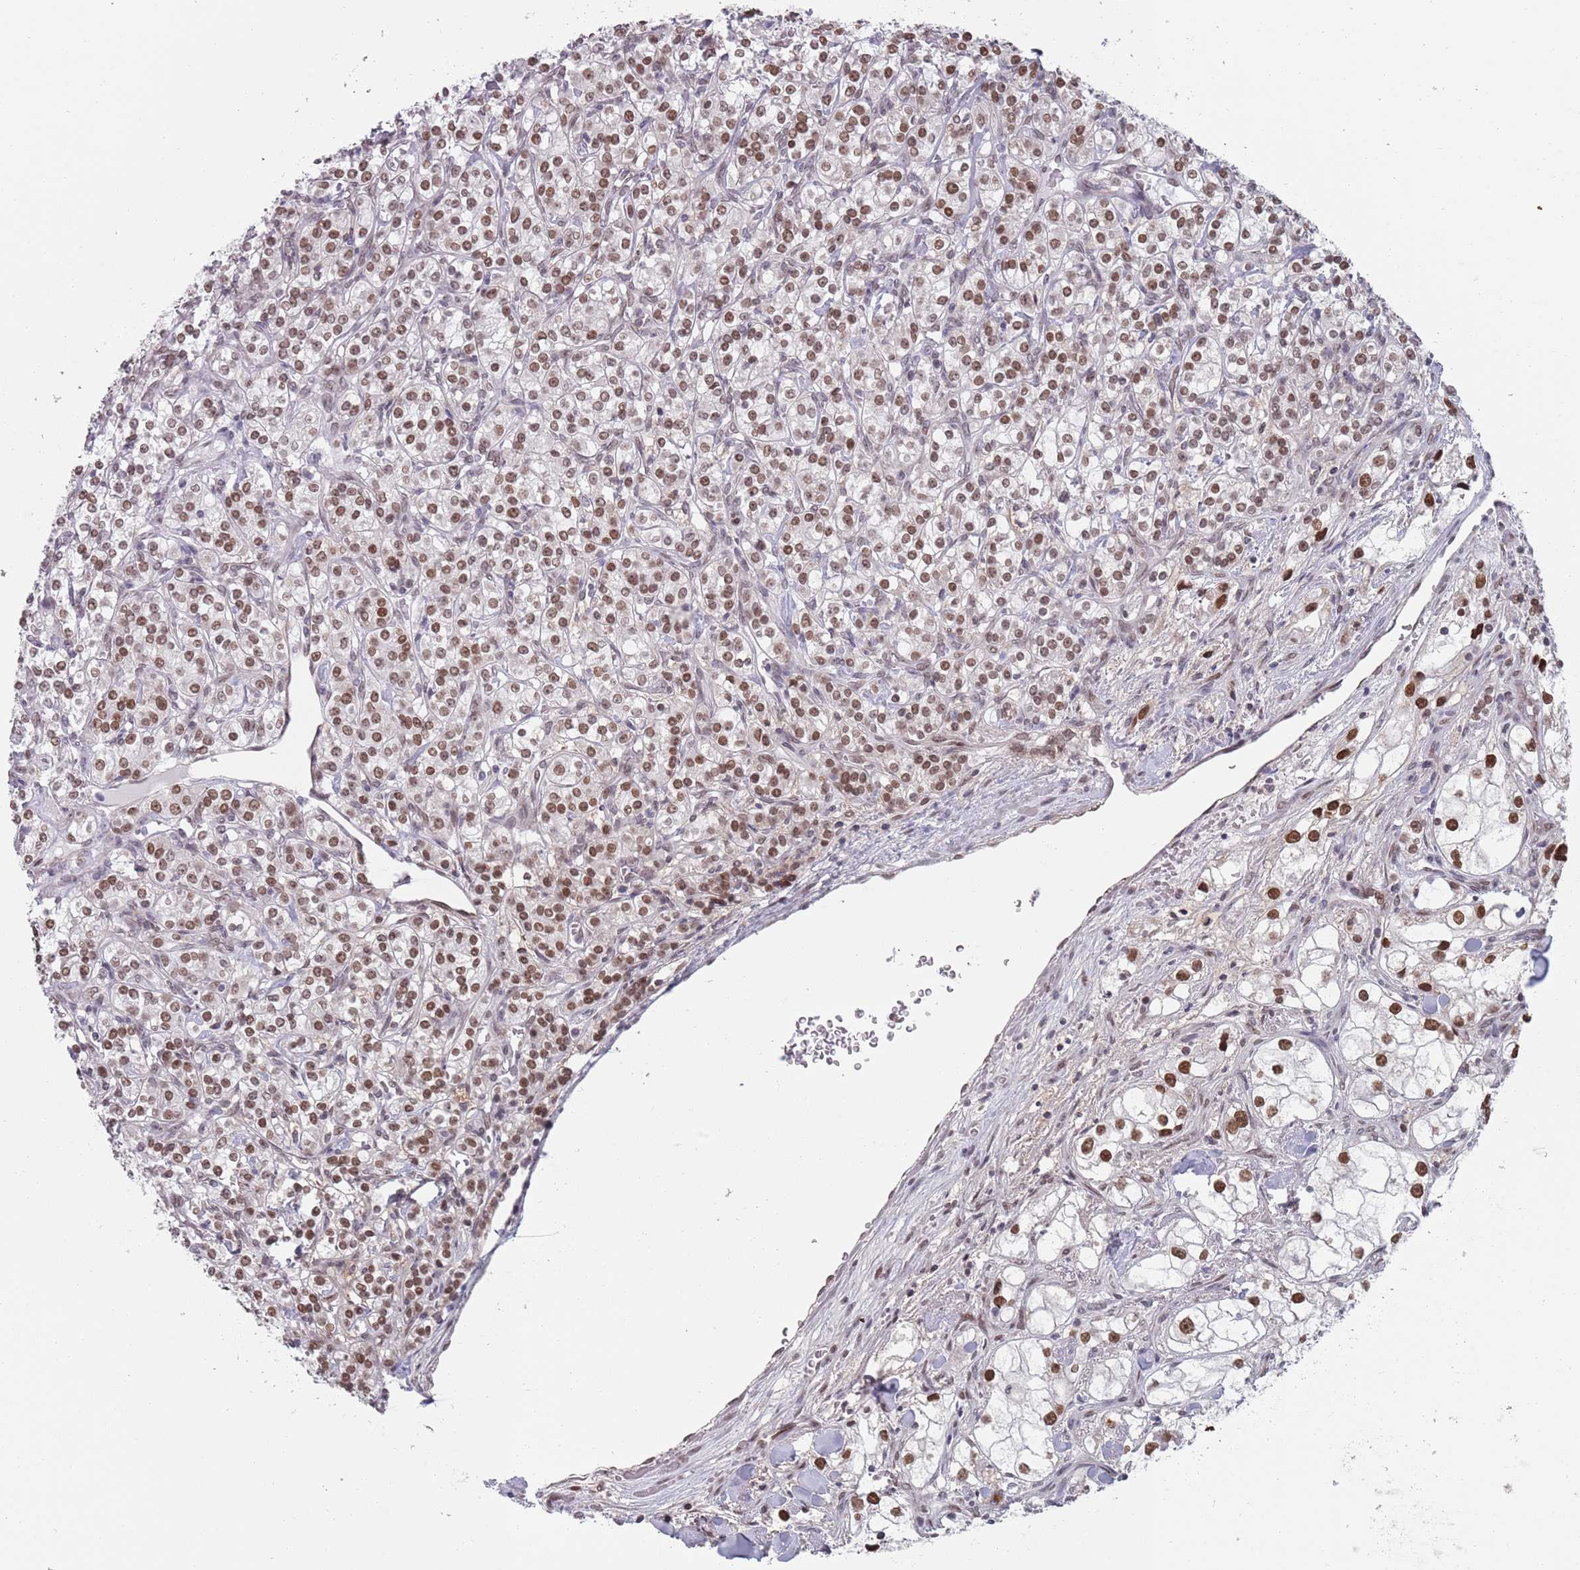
{"staining": {"intensity": "moderate", "quantity": ">75%", "location": "nuclear"}, "tissue": "renal cancer", "cell_type": "Tumor cells", "image_type": "cancer", "snomed": [{"axis": "morphology", "description": "Adenocarcinoma, NOS"}, {"axis": "topography", "description": "Kidney"}], "caption": "The histopathology image exhibits staining of renal cancer (adenocarcinoma), revealing moderate nuclear protein expression (brown color) within tumor cells. (Stains: DAB (3,3'-diaminobenzidine) in brown, nuclei in blue, Microscopy: brightfield microscopy at high magnification).", "gene": "MFSD12", "patient": {"sex": "male", "age": 77}}